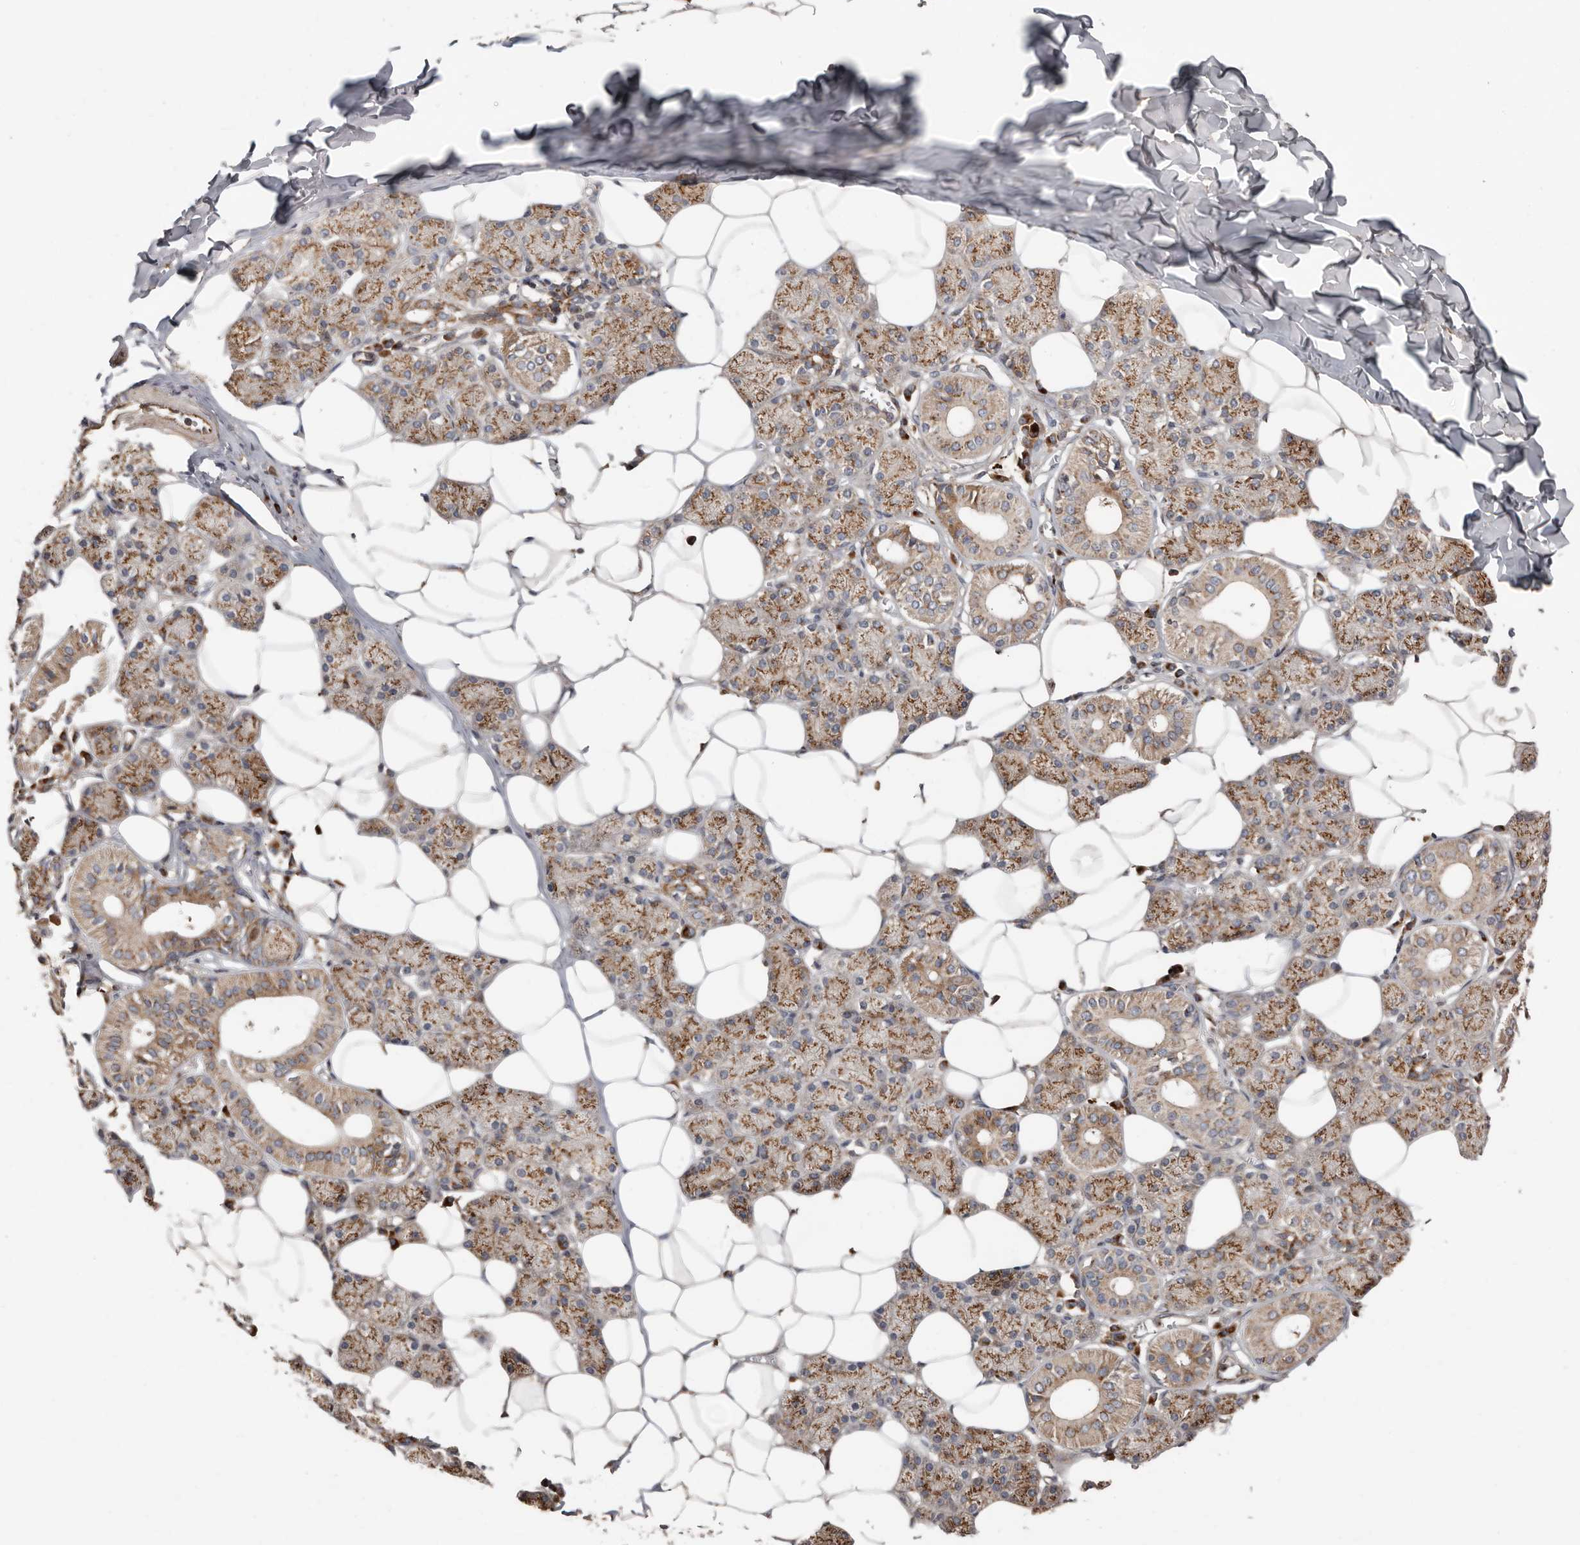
{"staining": {"intensity": "strong", "quantity": ">75%", "location": "cytoplasmic/membranous"}, "tissue": "salivary gland", "cell_type": "Glandular cells", "image_type": "normal", "snomed": [{"axis": "morphology", "description": "Normal tissue, NOS"}, {"axis": "topography", "description": "Salivary gland"}], "caption": "Salivary gland stained with a brown dye demonstrates strong cytoplasmic/membranous positive staining in about >75% of glandular cells.", "gene": "COG1", "patient": {"sex": "female", "age": 33}}